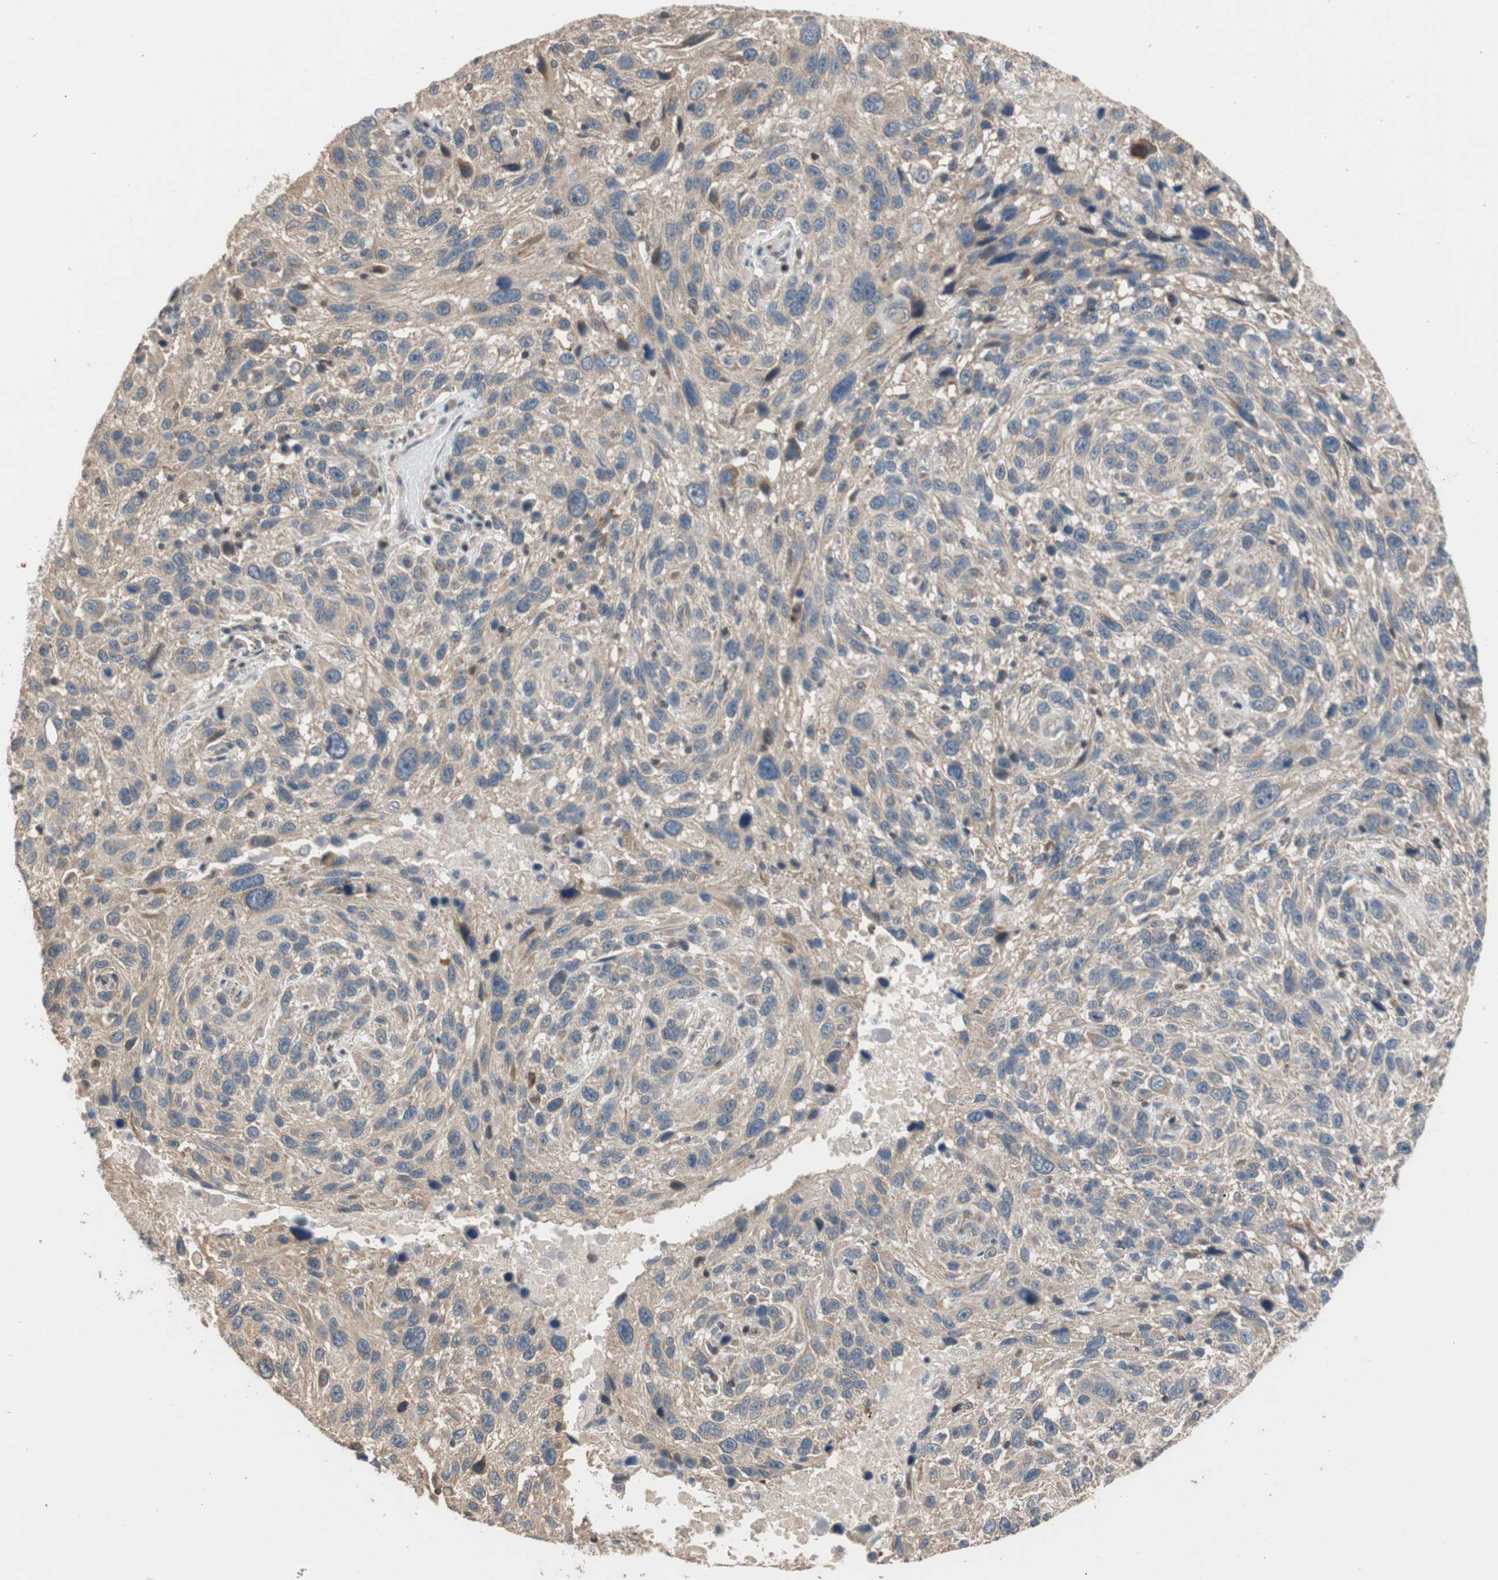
{"staining": {"intensity": "moderate", "quantity": ">75%", "location": "cytoplasmic/membranous"}, "tissue": "melanoma", "cell_type": "Tumor cells", "image_type": "cancer", "snomed": [{"axis": "morphology", "description": "Malignant melanoma, NOS"}, {"axis": "topography", "description": "Skin"}], "caption": "Immunohistochemical staining of melanoma shows medium levels of moderate cytoplasmic/membranous staining in about >75% of tumor cells.", "gene": "MAP4K2", "patient": {"sex": "male", "age": 53}}